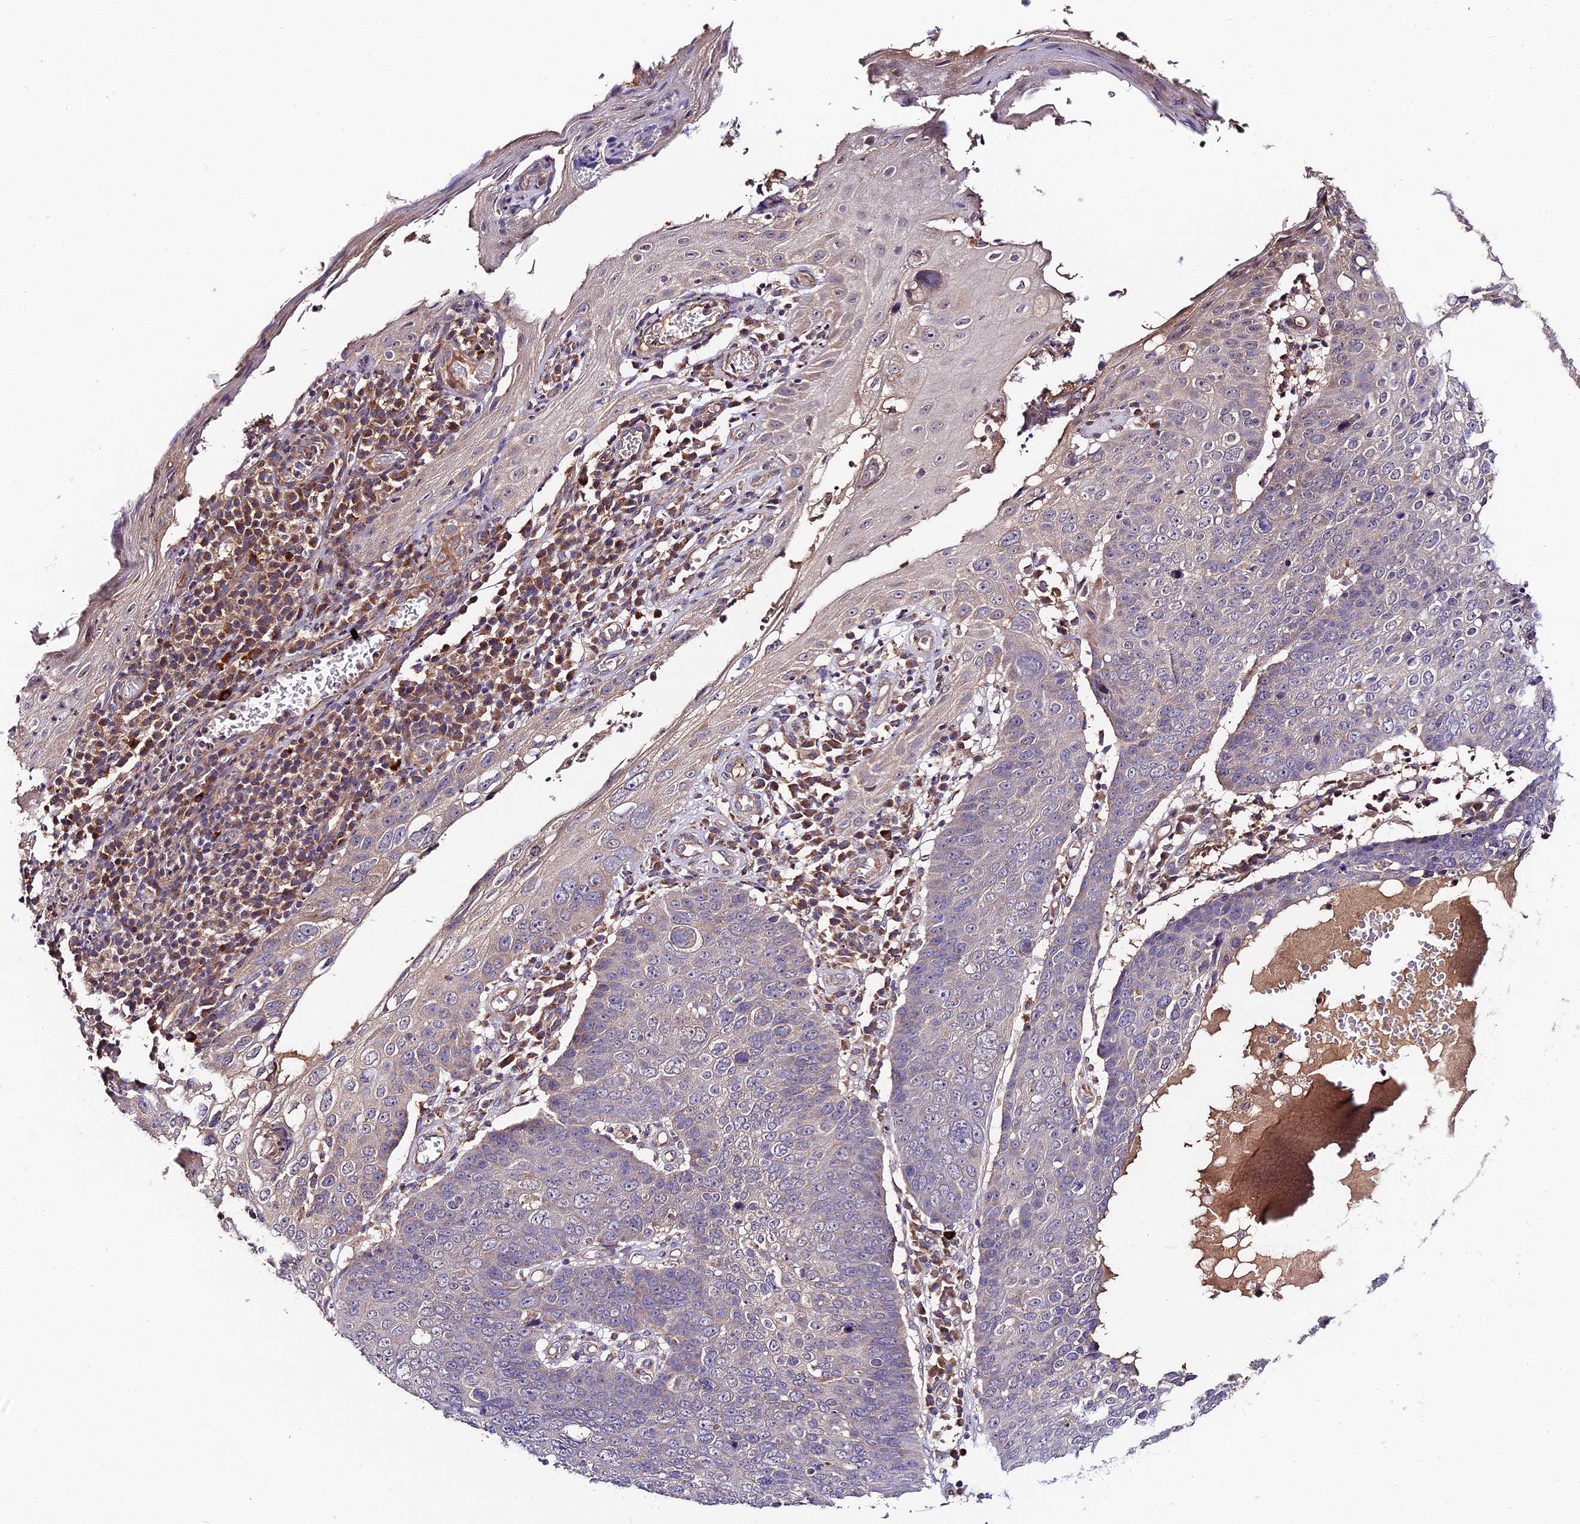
{"staining": {"intensity": "weak", "quantity": "<25%", "location": "cytoplasmic/membranous"}, "tissue": "skin cancer", "cell_type": "Tumor cells", "image_type": "cancer", "snomed": [{"axis": "morphology", "description": "Squamous cell carcinoma, NOS"}, {"axis": "topography", "description": "Skin"}], "caption": "Micrograph shows no protein positivity in tumor cells of squamous cell carcinoma (skin) tissue.", "gene": "C3orf20", "patient": {"sex": "male", "age": 71}}